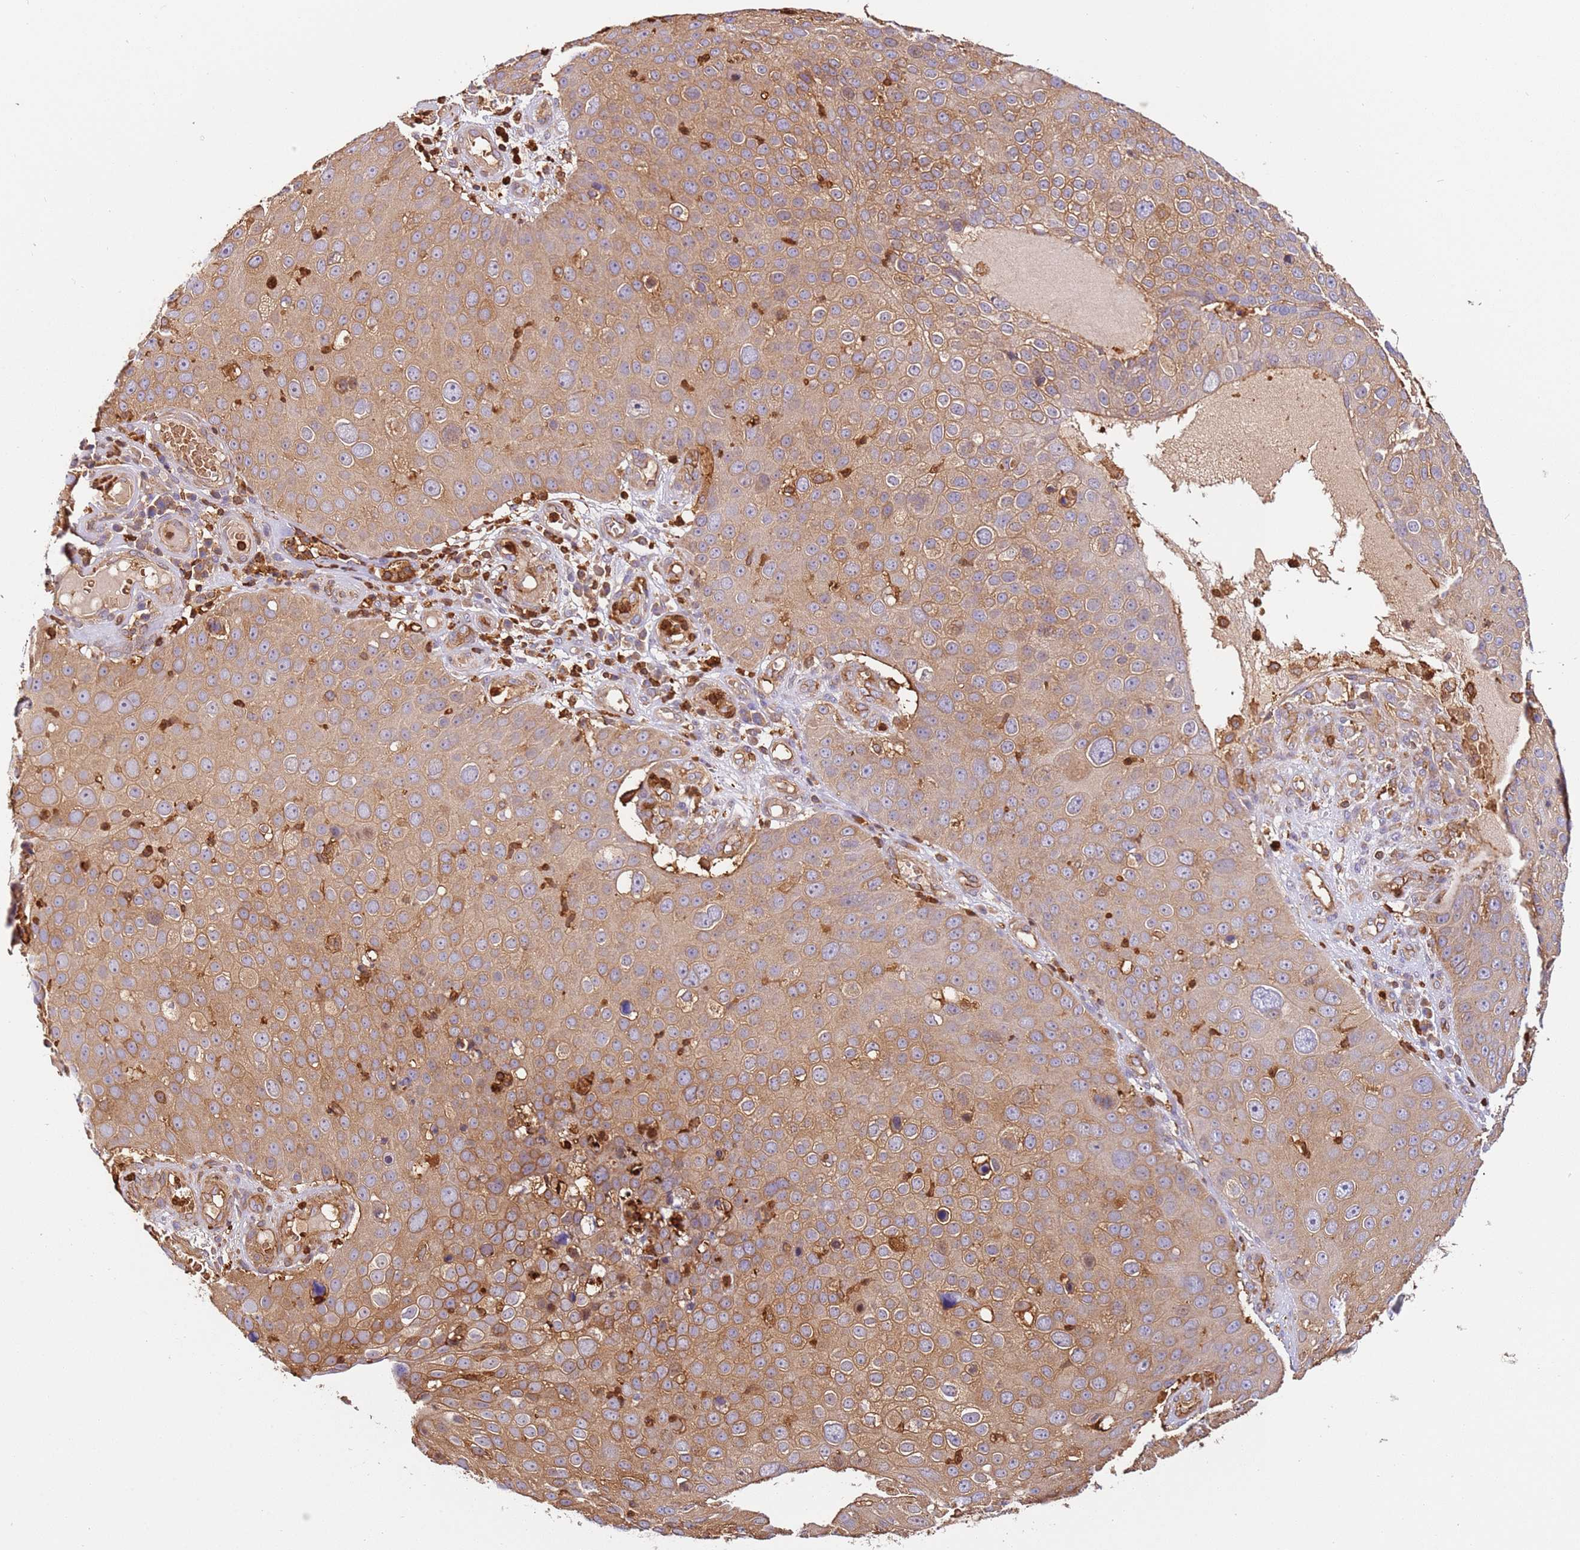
{"staining": {"intensity": "moderate", "quantity": "25%-75%", "location": "cytoplasmic/membranous"}, "tissue": "skin cancer", "cell_type": "Tumor cells", "image_type": "cancer", "snomed": [{"axis": "morphology", "description": "Squamous cell carcinoma, NOS"}, {"axis": "topography", "description": "Skin"}], "caption": "IHC (DAB) staining of human skin squamous cell carcinoma demonstrates moderate cytoplasmic/membranous protein staining in about 25%-75% of tumor cells. The protein of interest is shown in brown color, while the nuclei are stained blue.", "gene": "OR6P1", "patient": {"sex": "male", "age": 71}}